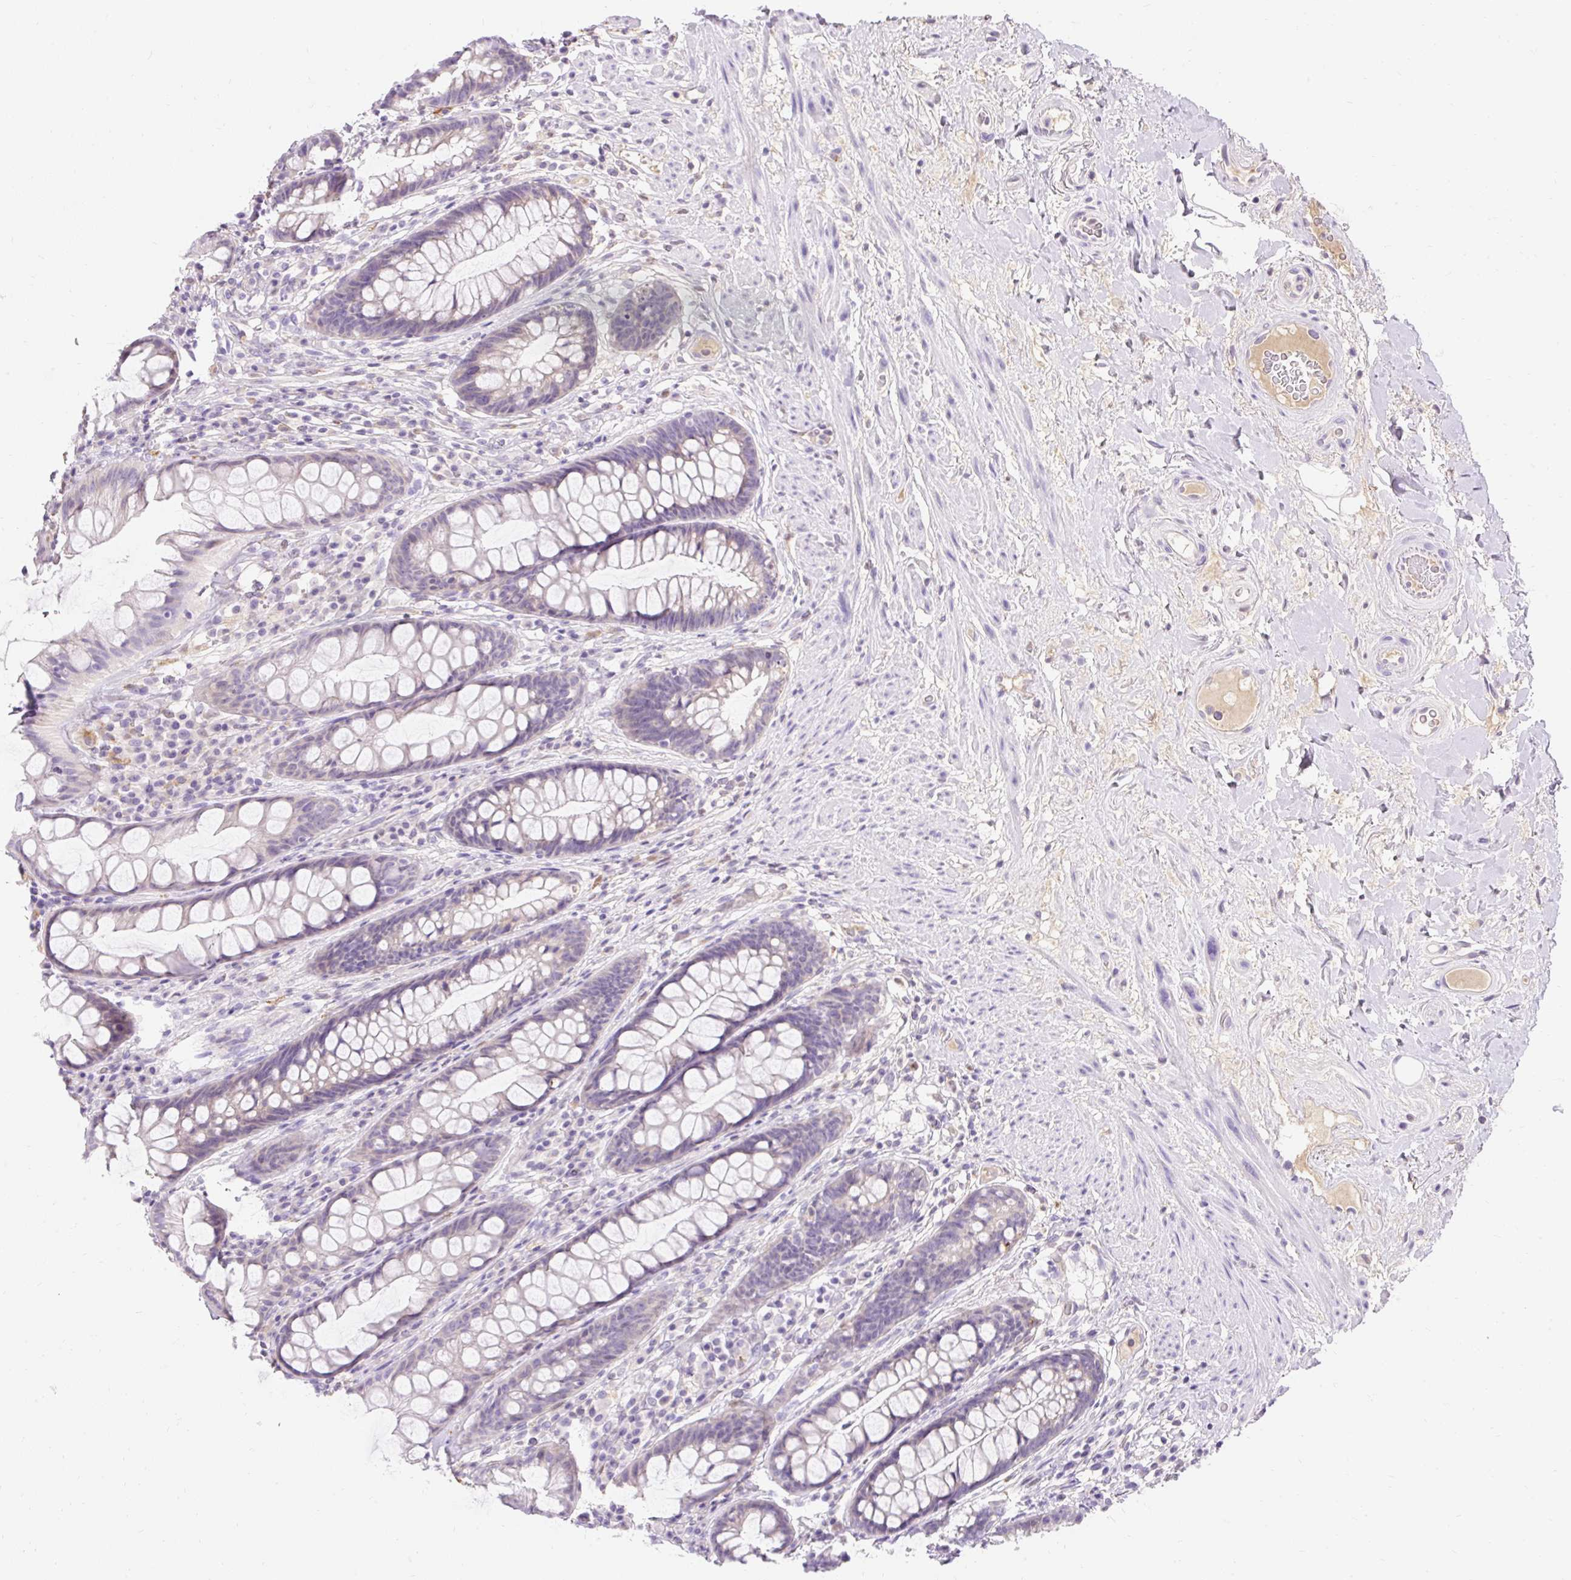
{"staining": {"intensity": "negative", "quantity": "none", "location": "none"}, "tissue": "rectum", "cell_type": "Glandular cells", "image_type": "normal", "snomed": [{"axis": "morphology", "description": "Normal tissue, NOS"}, {"axis": "topography", "description": "Rectum"}], "caption": "Immunohistochemistry histopathology image of unremarkable rectum: human rectum stained with DAB demonstrates no significant protein positivity in glandular cells. (DAB IHC, high magnification).", "gene": "TMEM150C", "patient": {"sex": "male", "age": 74}}